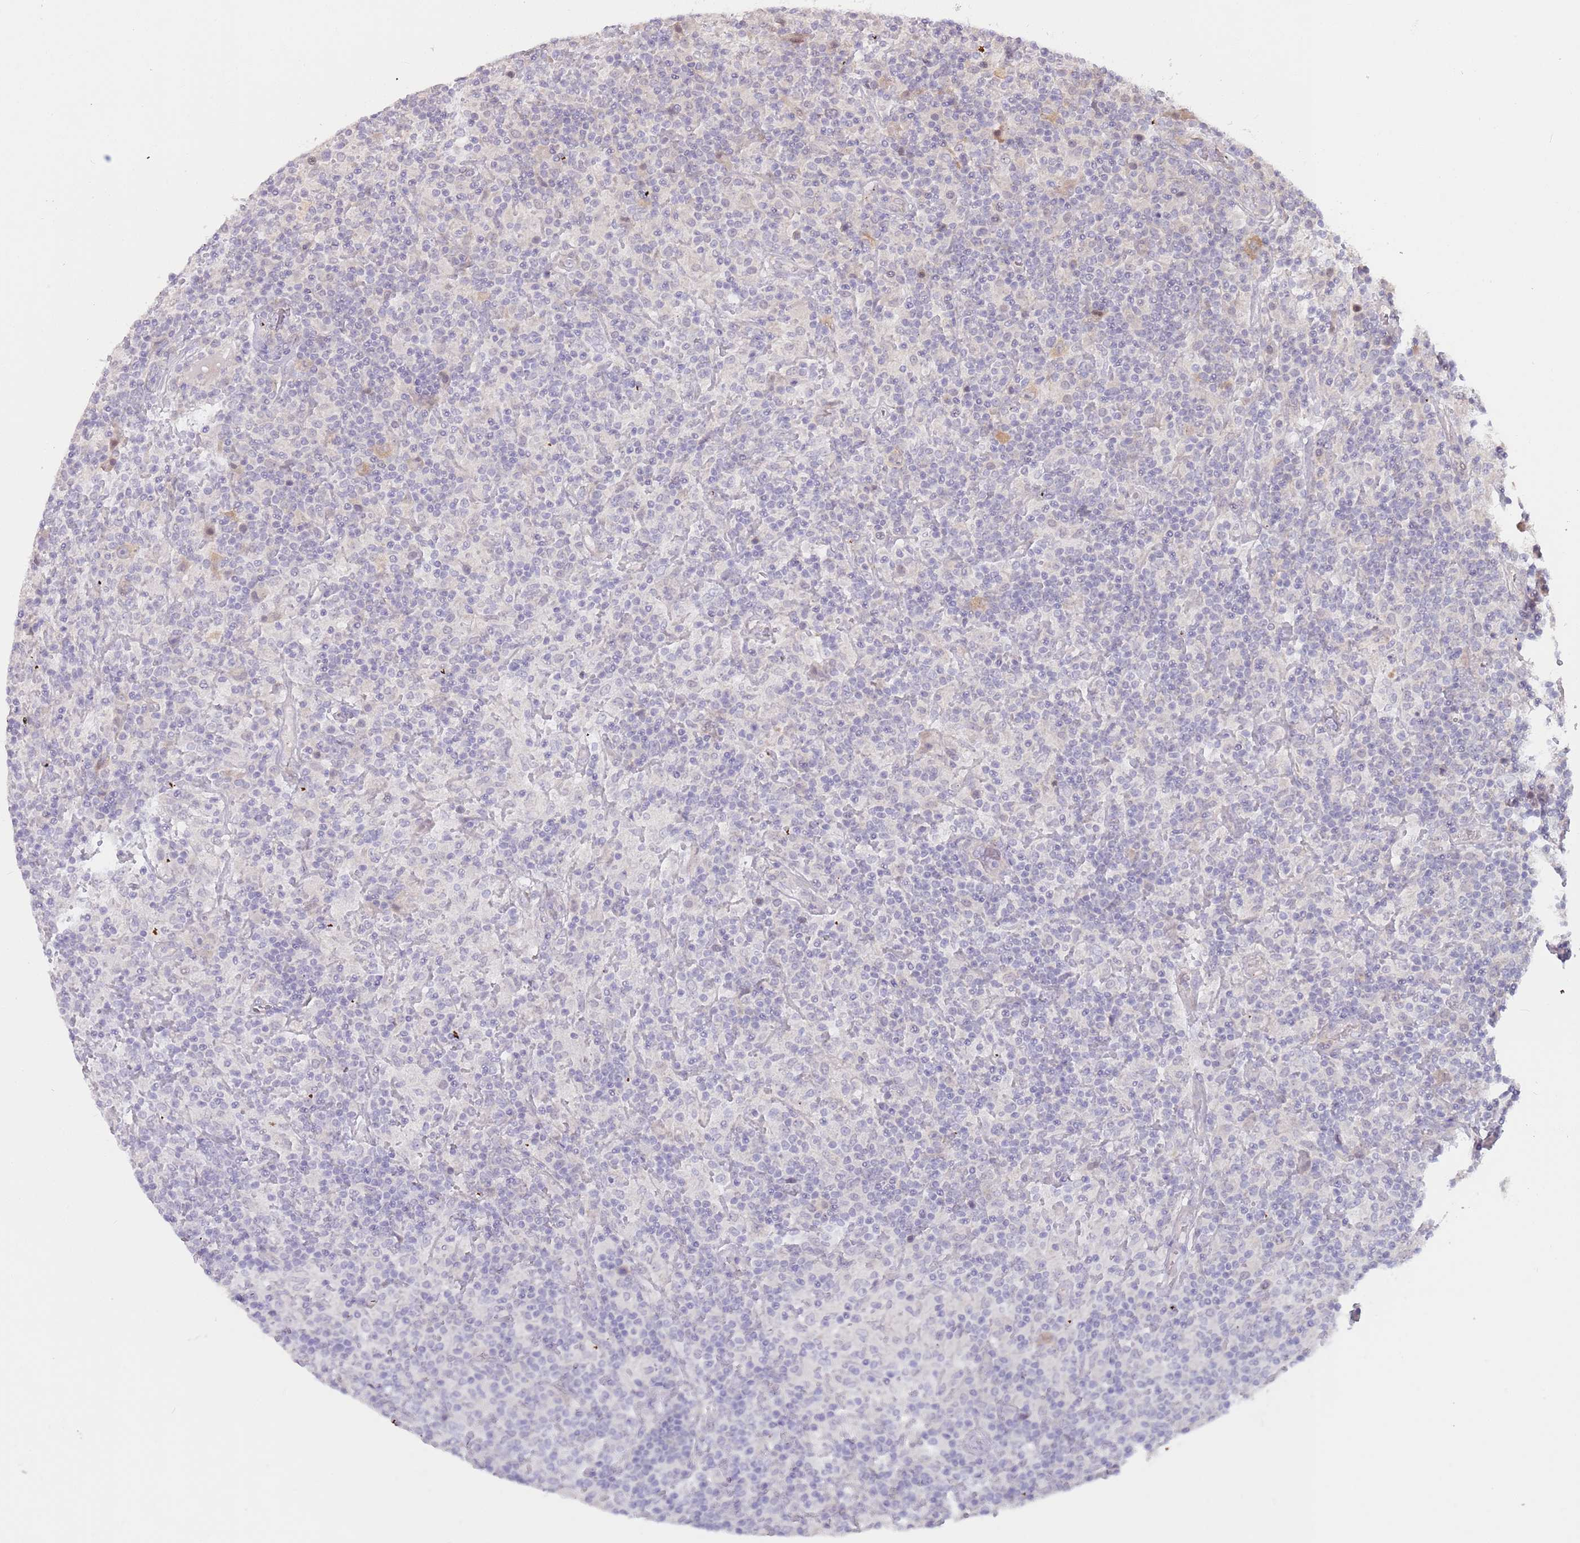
{"staining": {"intensity": "negative", "quantity": "none", "location": "none"}, "tissue": "lymphoma", "cell_type": "Tumor cells", "image_type": "cancer", "snomed": [{"axis": "morphology", "description": "Hodgkin's disease, NOS"}, {"axis": "topography", "description": "Lymph node"}], "caption": "Immunohistochemistry of lymphoma demonstrates no positivity in tumor cells. (Immunohistochemistry (ihc), brightfield microscopy, high magnification).", "gene": "LDHD", "patient": {"sex": "male", "age": 70}}